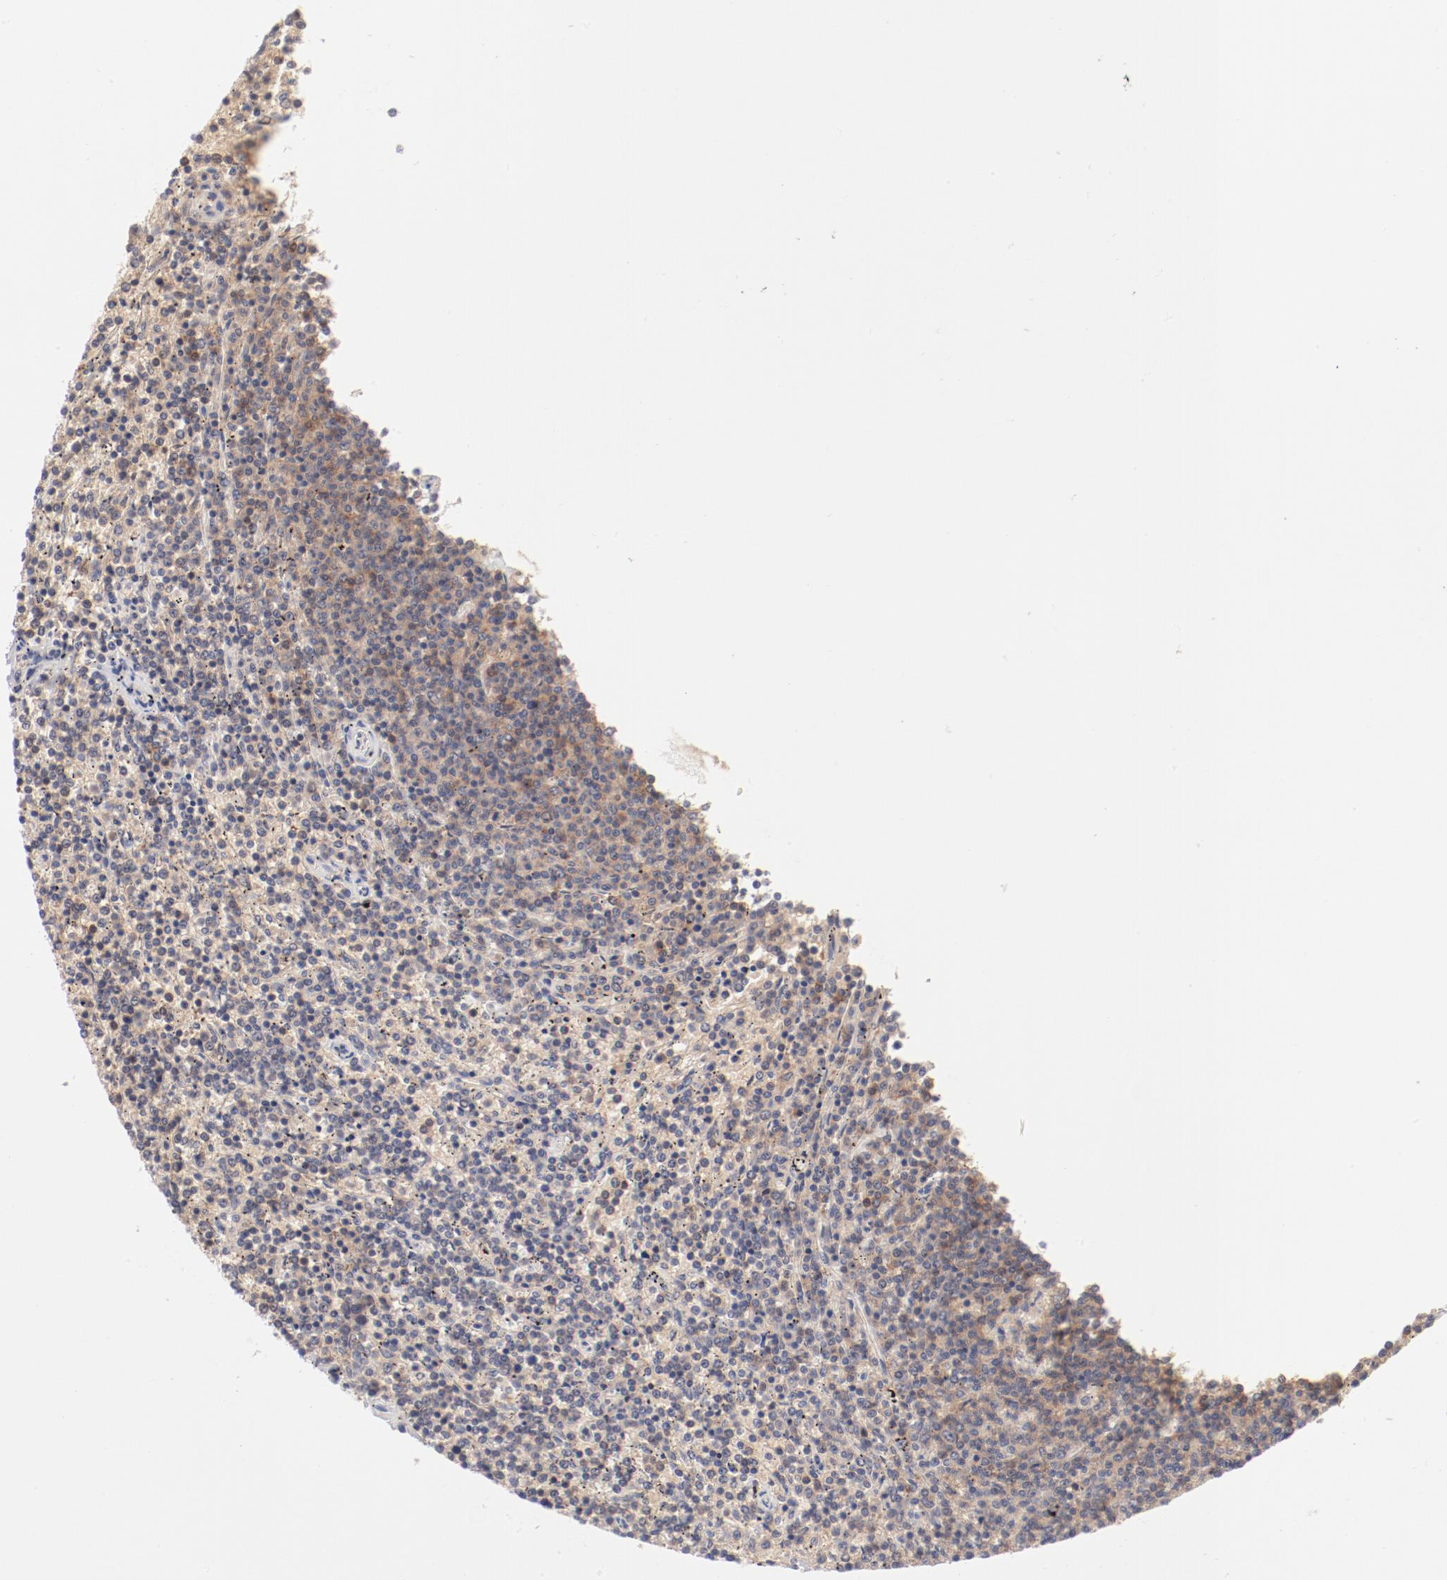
{"staining": {"intensity": "weak", "quantity": "25%-75%", "location": "cytoplasmic/membranous"}, "tissue": "lymphoma", "cell_type": "Tumor cells", "image_type": "cancer", "snomed": [{"axis": "morphology", "description": "Malignant lymphoma, non-Hodgkin's type, Low grade"}, {"axis": "topography", "description": "Spleen"}], "caption": "Malignant lymphoma, non-Hodgkin's type (low-grade) tissue demonstrates weak cytoplasmic/membranous expression in about 25%-75% of tumor cells, visualized by immunohistochemistry.", "gene": "SETD3", "patient": {"sex": "female", "age": 50}}